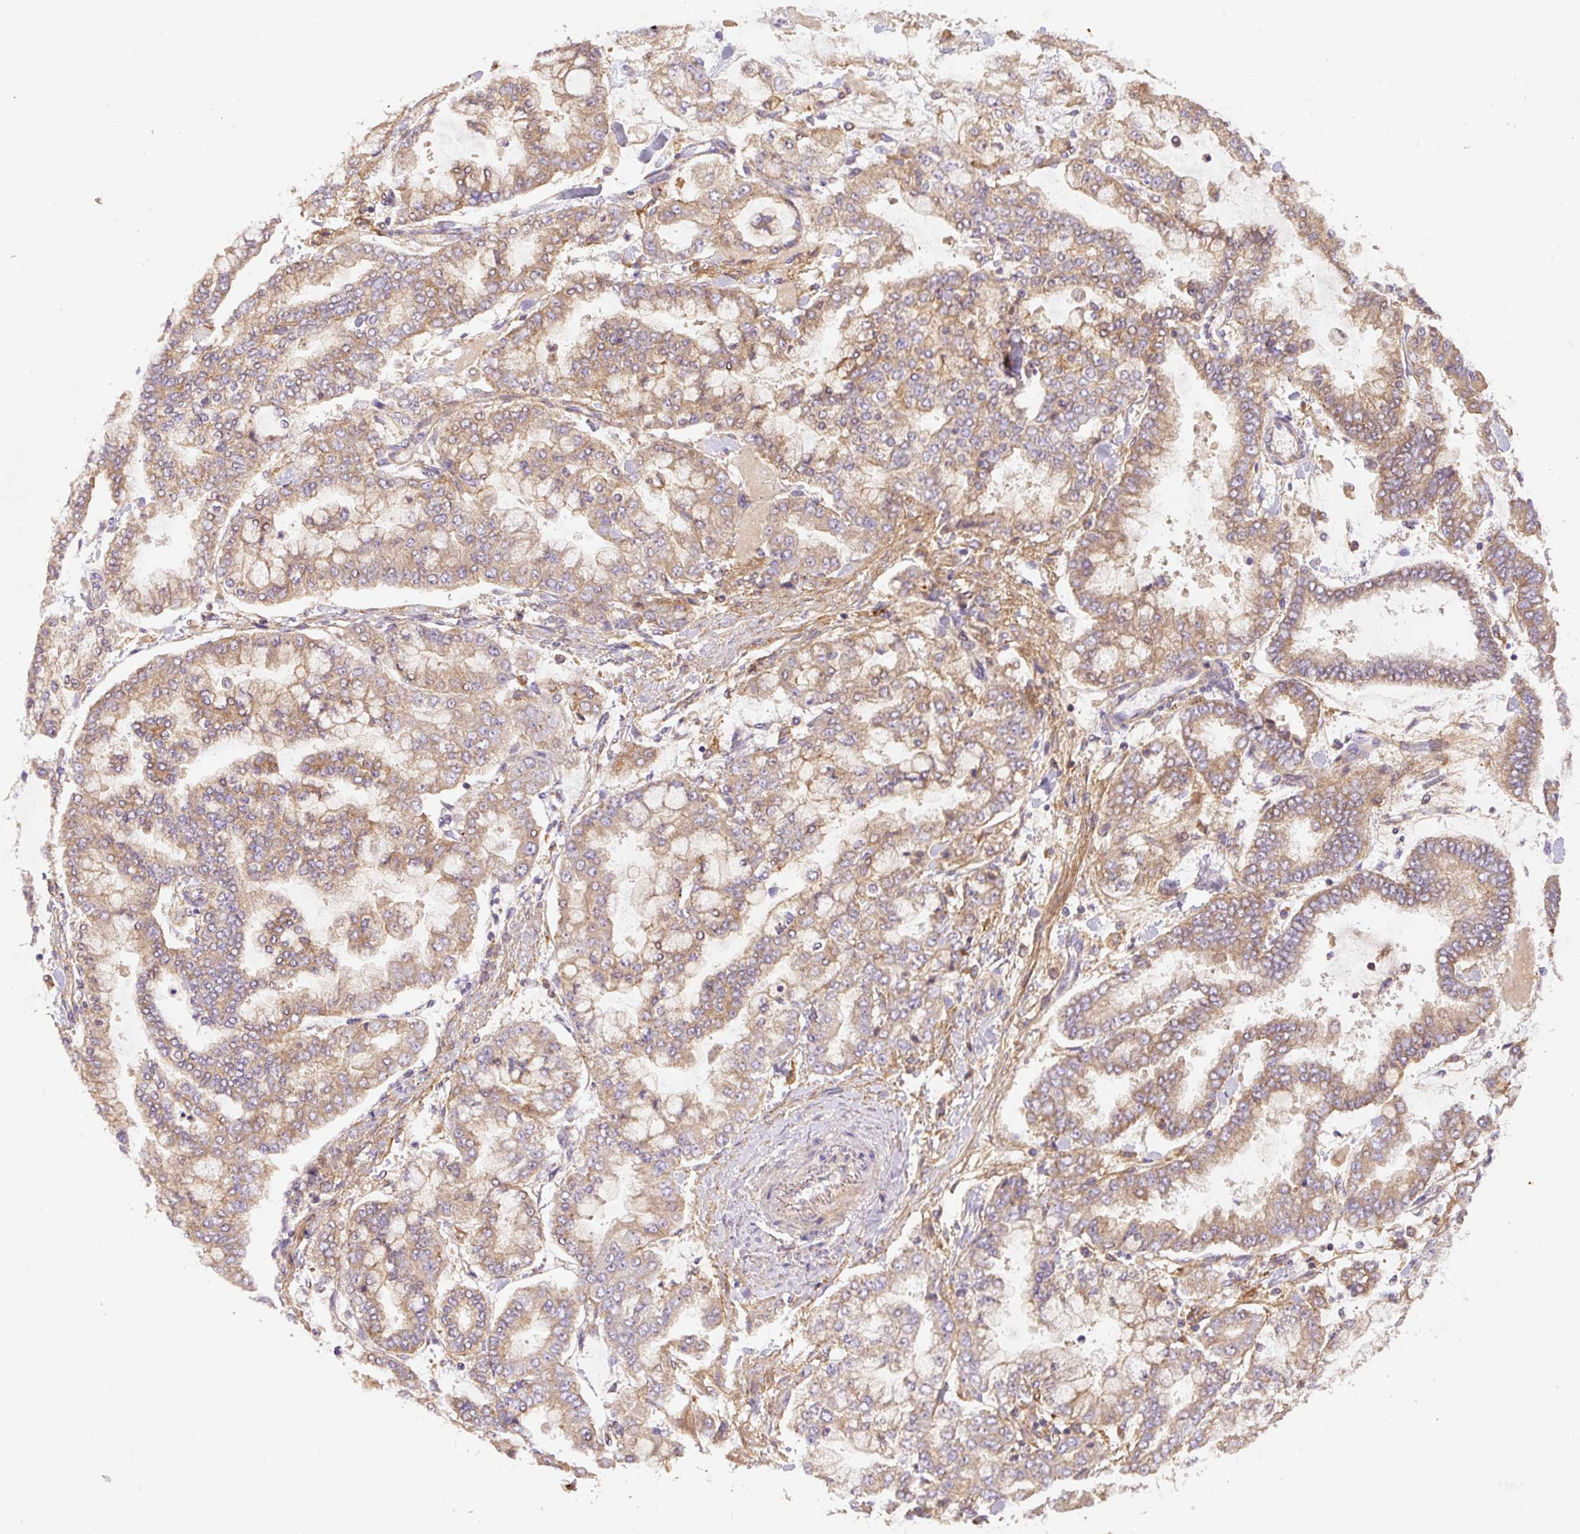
{"staining": {"intensity": "moderate", "quantity": ">75%", "location": "cytoplasmic/membranous"}, "tissue": "stomach cancer", "cell_type": "Tumor cells", "image_type": "cancer", "snomed": [{"axis": "morphology", "description": "Normal tissue, NOS"}, {"axis": "morphology", "description": "Adenocarcinoma, NOS"}, {"axis": "topography", "description": "Stomach, upper"}, {"axis": "topography", "description": "Stomach"}], "caption": "Stomach adenocarcinoma stained with DAB (3,3'-diaminobenzidine) immunohistochemistry (IHC) displays medium levels of moderate cytoplasmic/membranous positivity in approximately >75% of tumor cells.", "gene": "DAPK1", "patient": {"sex": "male", "age": 76}}